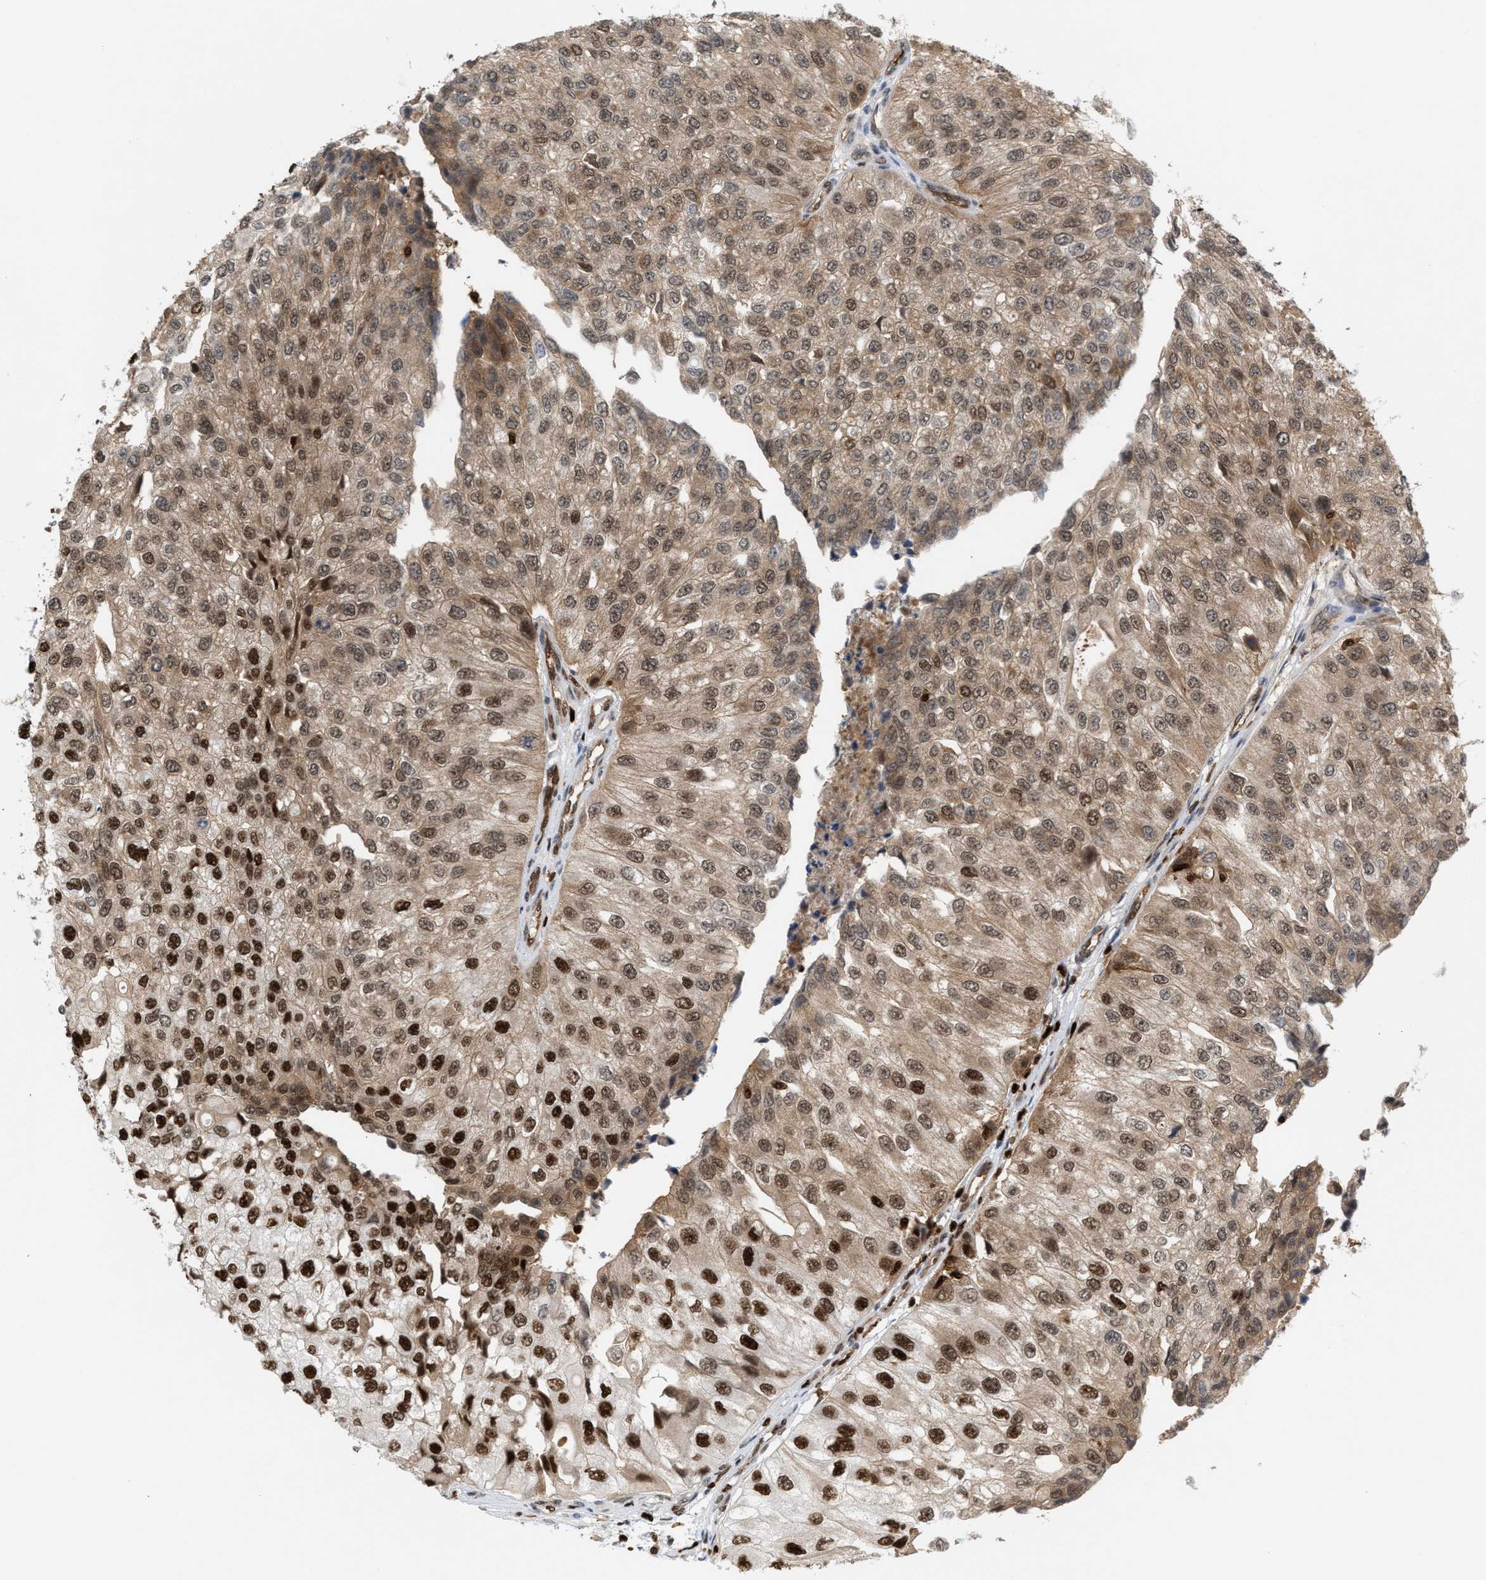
{"staining": {"intensity": "strong", "quantity": ">75%", "location": "cytoplasmic/membranous,nuclear"}, "tissue": "urothelial cancer", "cell_type": "Tumor cells", "image_type": "cancer", "snomed": [{"axis": "morphology", "description": "Urothelial carcinoma, High grade"}, {"axis": "topography", "description": "Kidney"}, {"axis": "topography", "description": "Urinary bladder"}], "caption": "High-grade urothelial carcinoma was stained to show a protein in brown. There is high levels of strong cytoplasmic/membranous and nuclear expression in about >75% of tumor cells.", "gene": "RNASEK-C17orf49", "patient": {"sex": "male", "age": 77}}